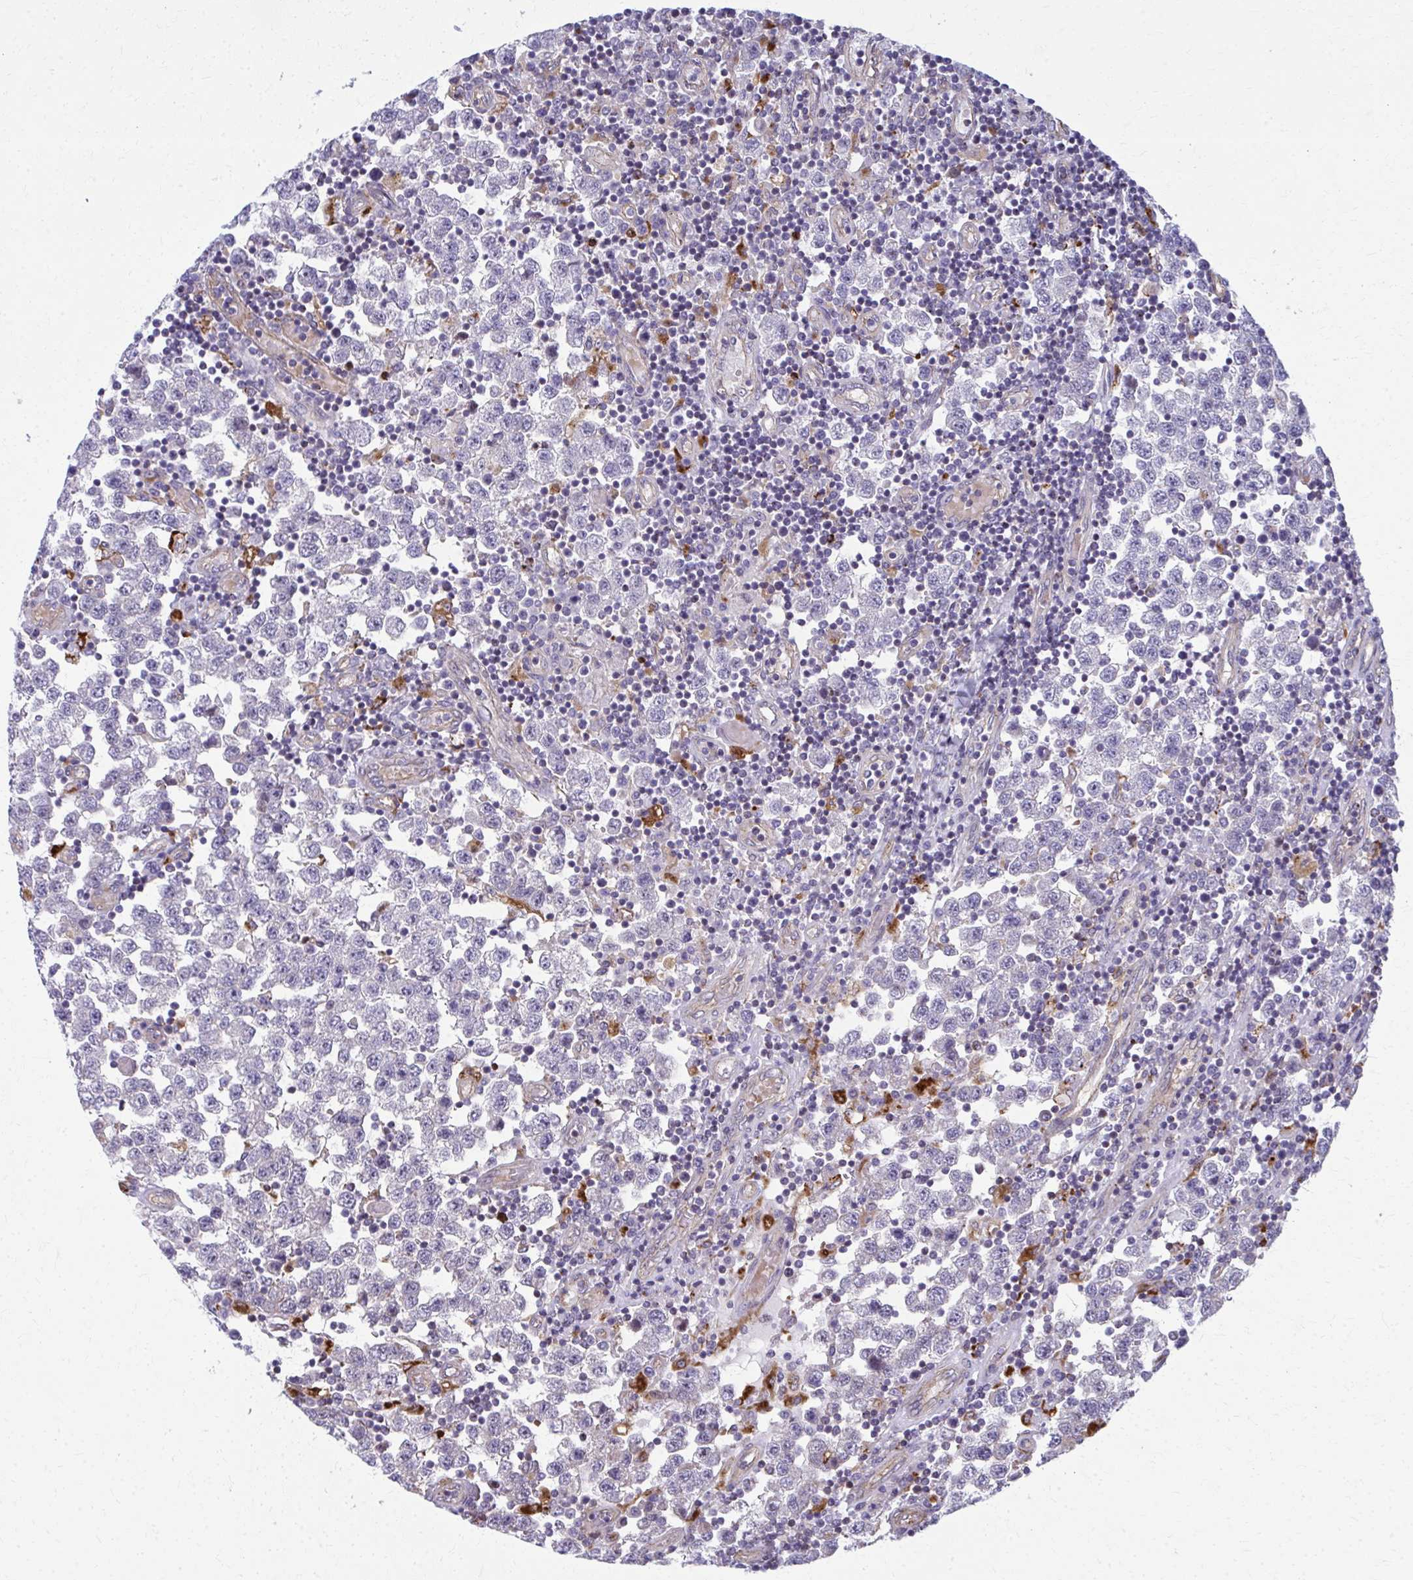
{"staining": {"intensity": "negative", "quantity": "none", "location": "none"}, "tissue": "testis cancer", "cell_type": "Tumor cells", "image_type": "cancer", "snomed": [{"axis": "morphology", "description": "Seminoma, NOS"}, {"axis": "topography", "description": "Testis"}], "caption": "Image shows no protein positivity in tumor cells of testis cancer tissue.", "gene": "LRRC4B", "patient": {"sex": "male", "age": 34}}